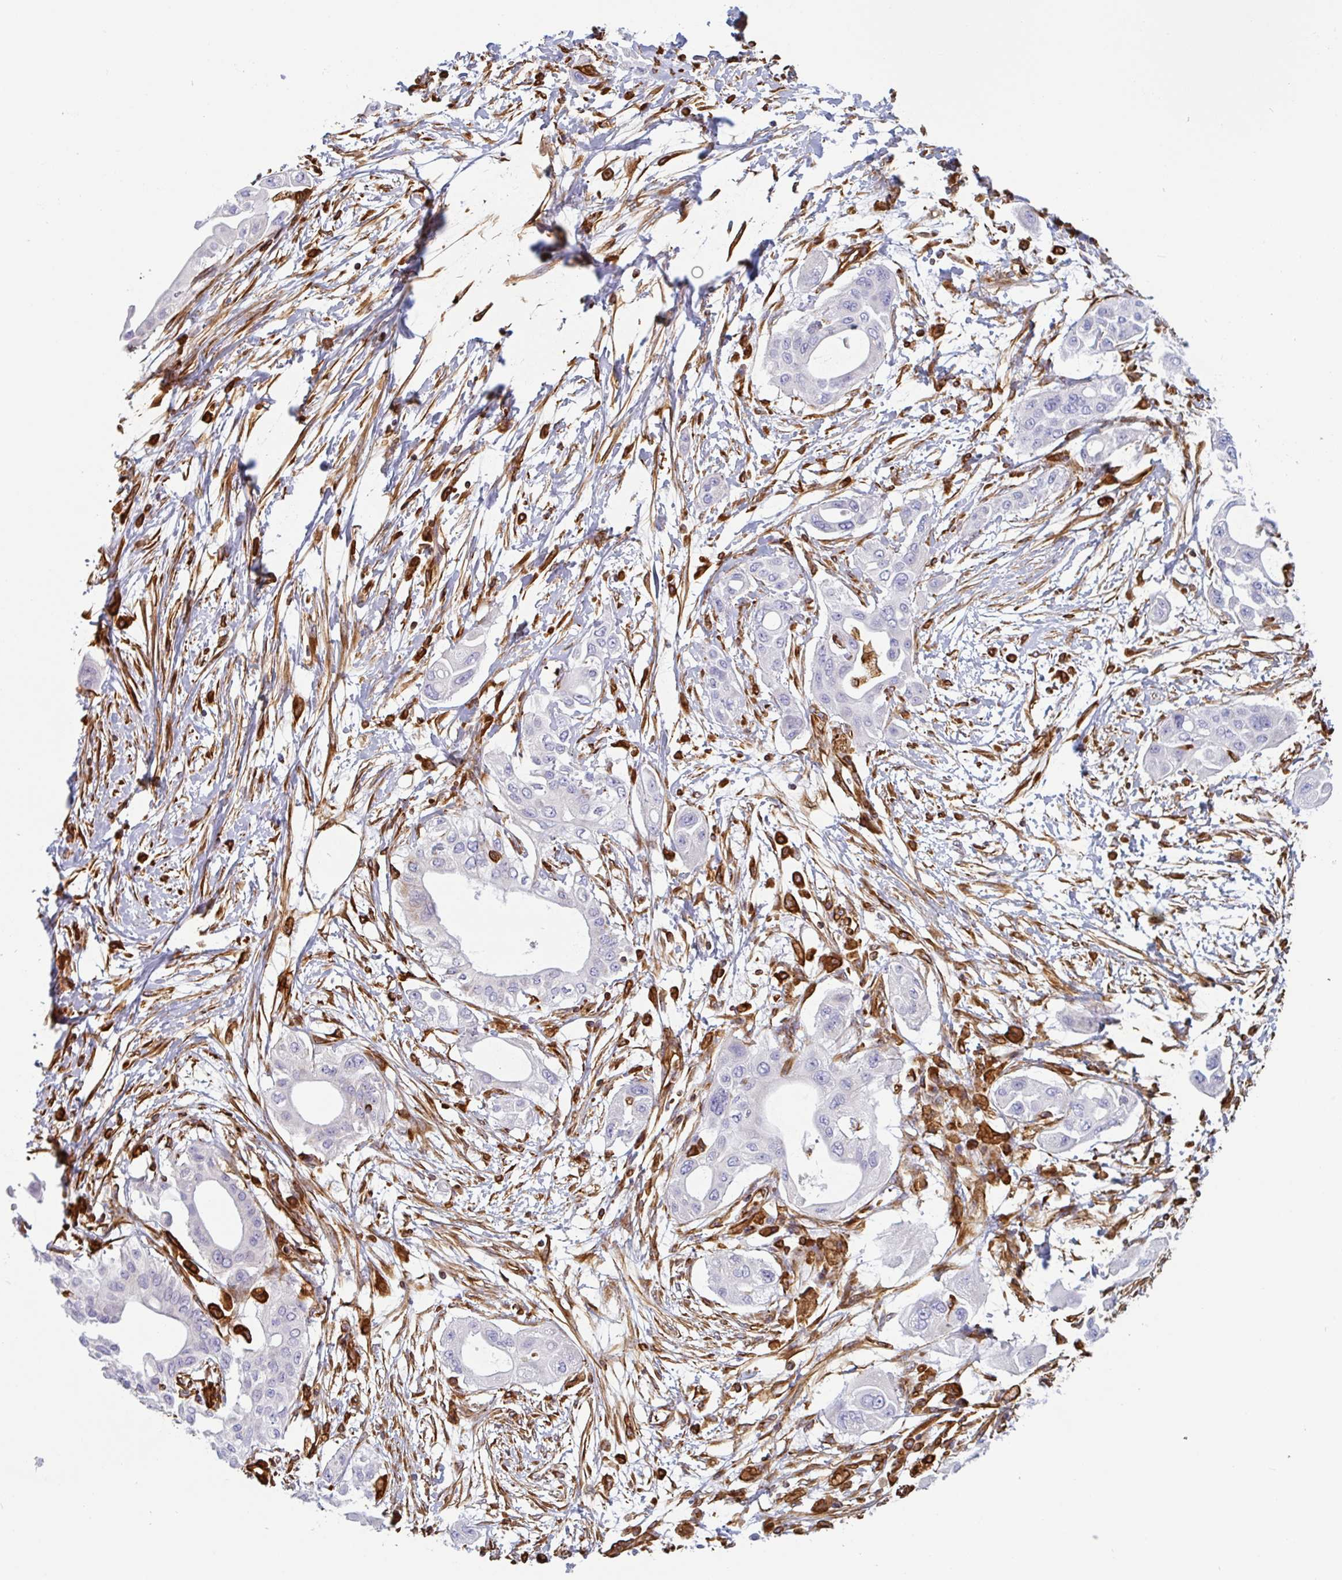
{"staining": {"intensity": "negative", "quantity": "none", "location": "none"}, "tissue": "pancreatic cancer", "cell_type": "Tumor cells", "image_type": "cancer", "snomed": [{"axis": "morphology", "description": "Adenocarcinoma, NOS"}, {"axis": "topography", "description": "Pancreas"}], "caption": "High power microscopy histopathology image of an immunohistochemistry (IHC) photomicrograph of pancreatic cancer, revealing no significant expression in tumor cells.", "gene": "PPFIA1", "patient": {"sex": "male", "age": 68}}